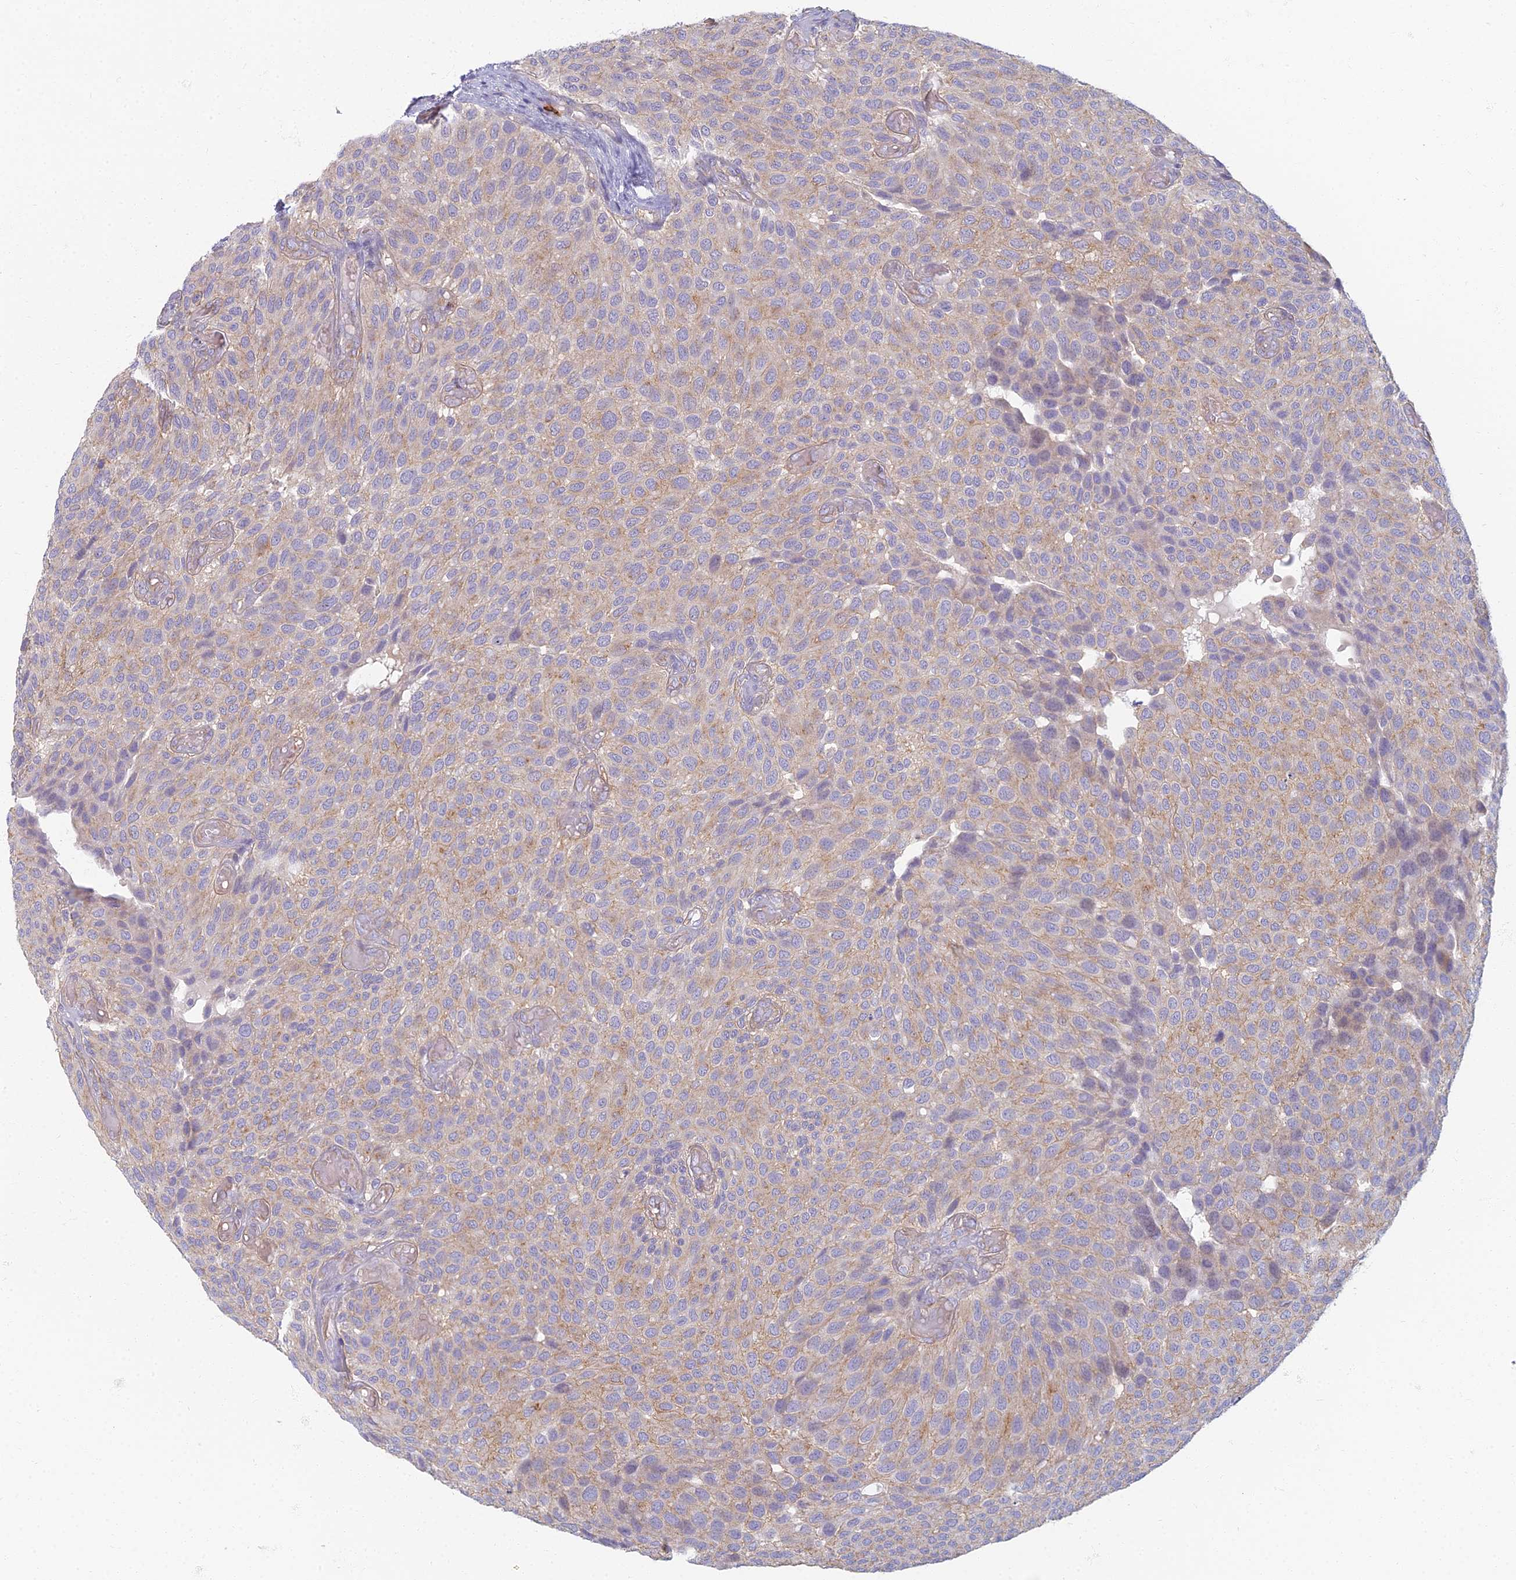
{"staining": {"intensity": "weak", "quantity": "<25%", "location": "cytoplasmic/membranous"}, "tissue": "urothelial cancer", "cell_type": "Tumor cells", "image_type": "cancer", "snomed": [{"axis": "morphology", "description": "Urothelial carcinoma, Low grade"}, {"axis": "topography", "description": "Urinary bladder"}], "caption": "IHC photomicrograph of low-grade urothelial carcinoma stained for a protein (brown), which reveals no expression in tumor cells.", "gene": "PROX2", "patient": {"sex": "male", "age": 89}}